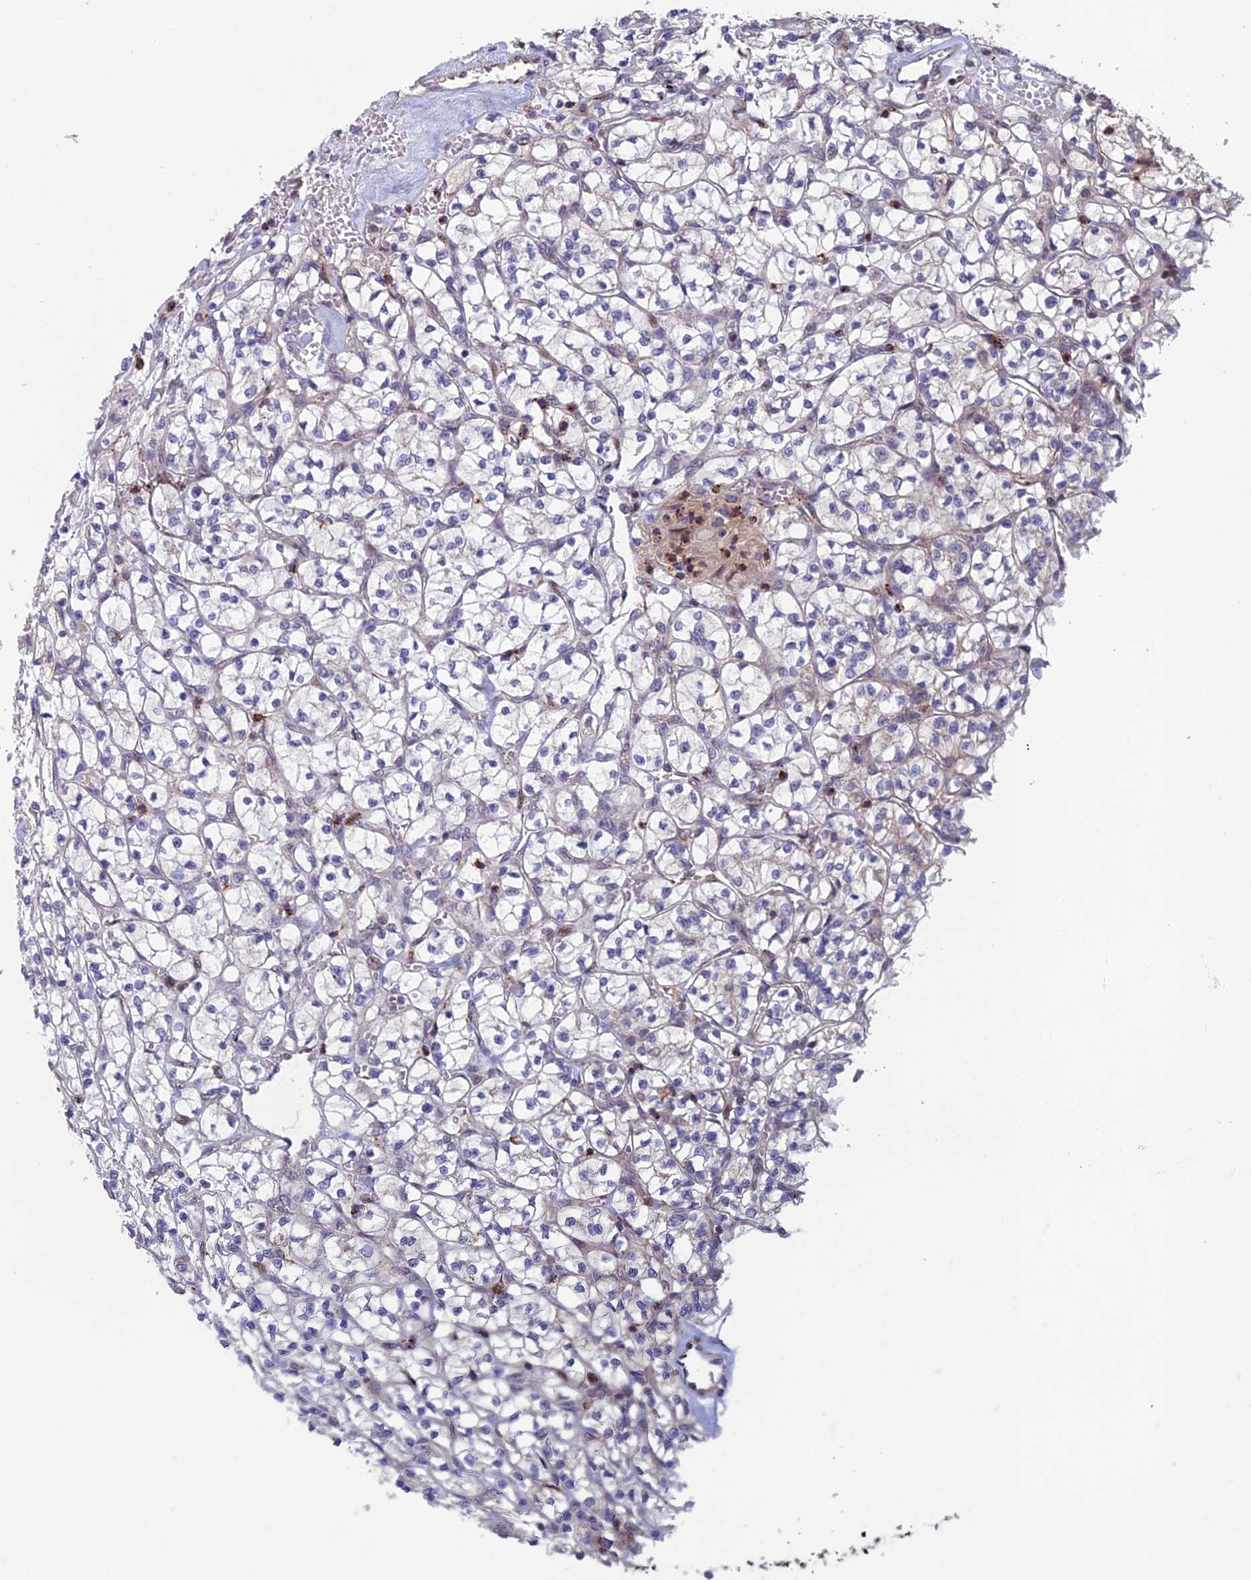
{"staining": {"intensity": "negative", "quantity": "none", "location": "none"}, "tissue": "renal cancer", "cell_type": "Tumor cells", "image_type": "cancer", "snomed": [{"axis": "morphology", "description": "Adenocarcinoma, NOS"}, {"axis": "topography", "description": "Kidney"}], "caption": "Immunohistochemistry (IHC) of renal adenocarcinoma exhibits no expression in tumor cells.", "gene": "C15orf62", "patient": {"sex": "female", "age": 64}}